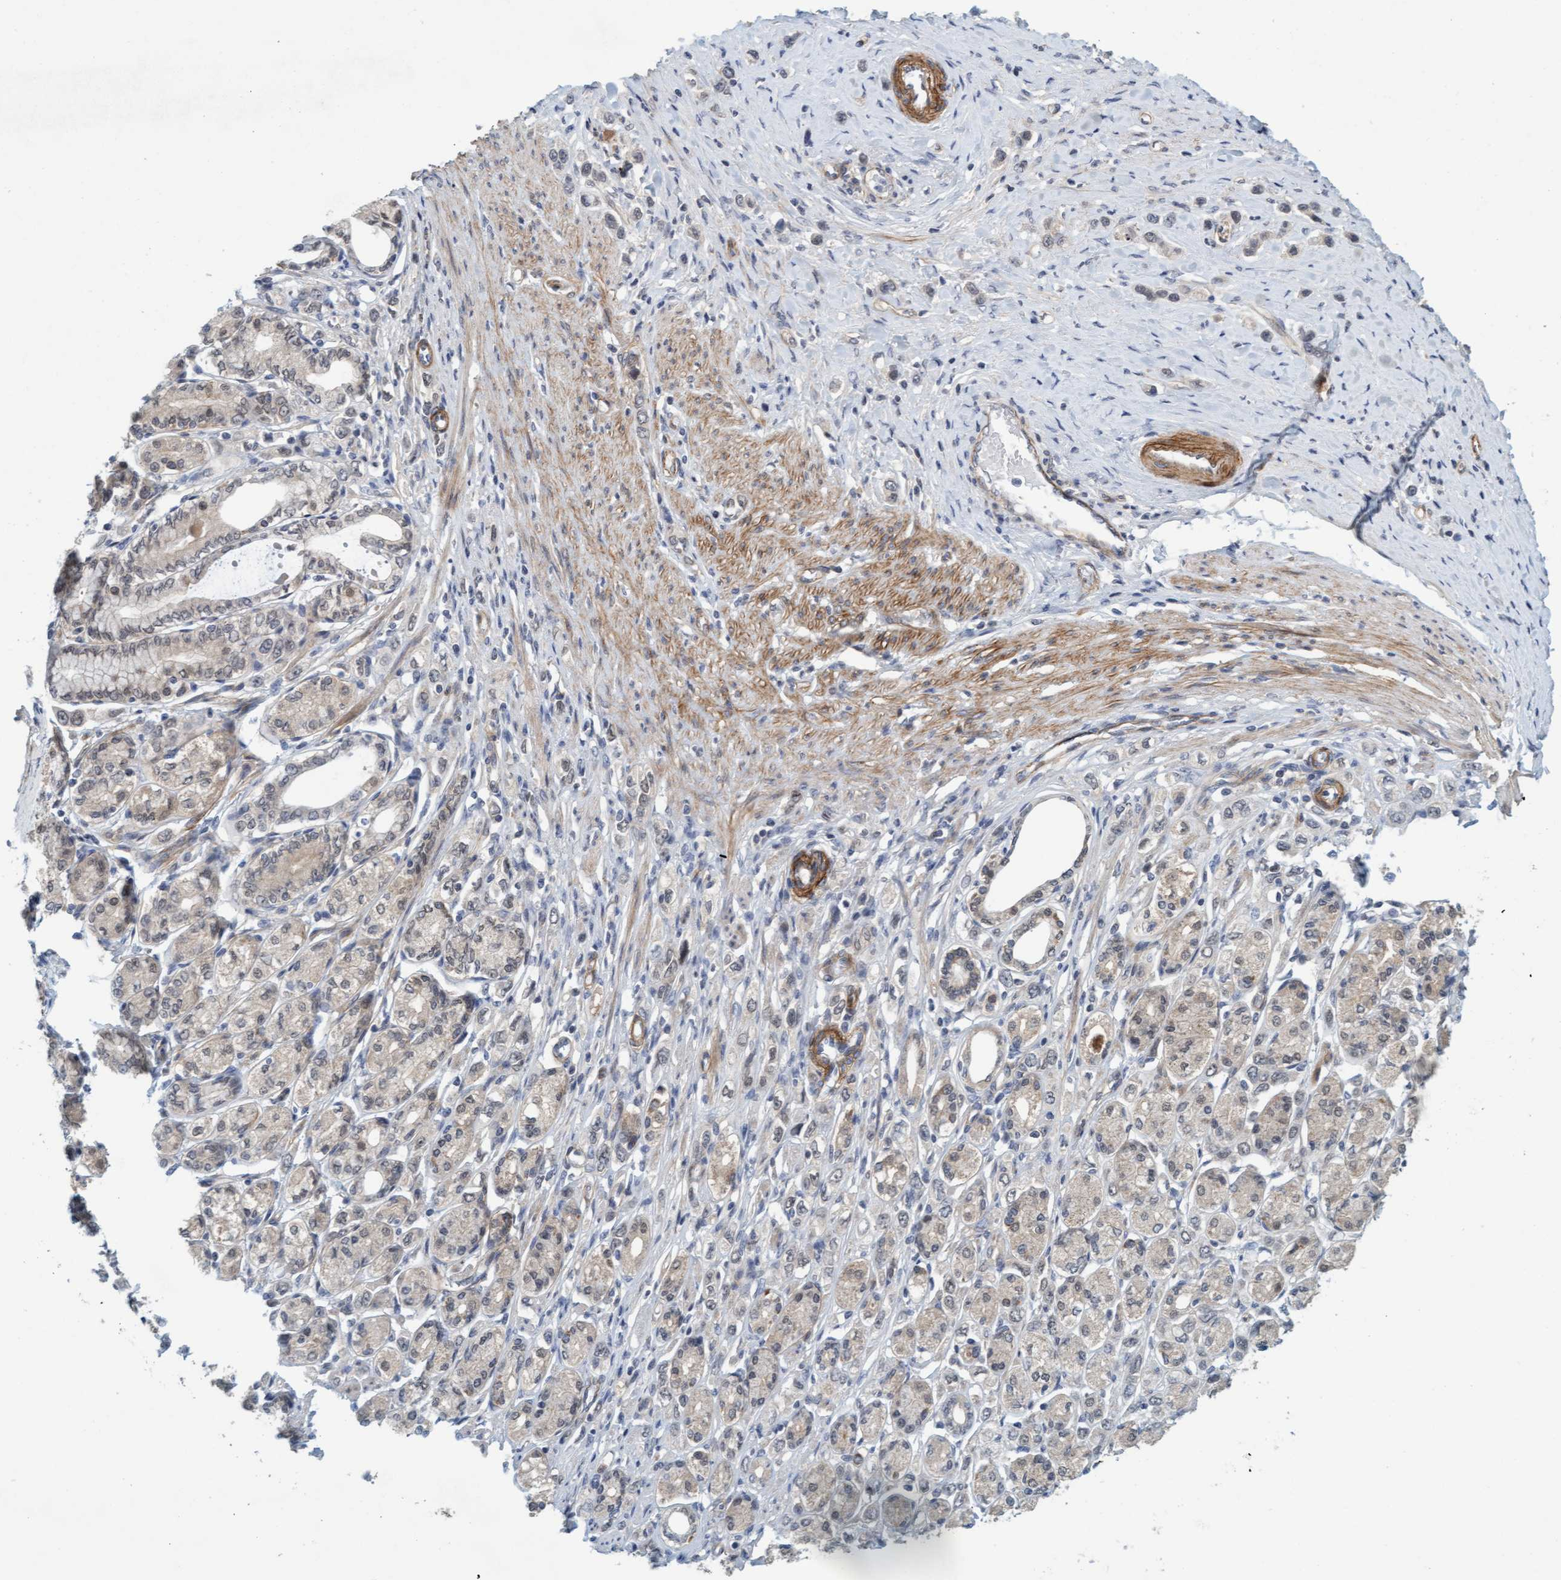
{"staining": {"intensity": "weak", "quantity": "<25%", "location": "cytoplasmic/membranous"}, "tissue": "stomach cancer", "cell_type": "Tumor cells", "image_type": "cancer", "snomed": [{"axis": "morphology", "description": "Adenocarcinoma, NOS"}, {"axis": "topography", "description": "Stomach"}], "caption": "IHC of stomach cancer (adenocarcinoma) displays no expression in tumor cells.", "gene": "TSTD2", "patient": {"sex": "female", "age": 65}}